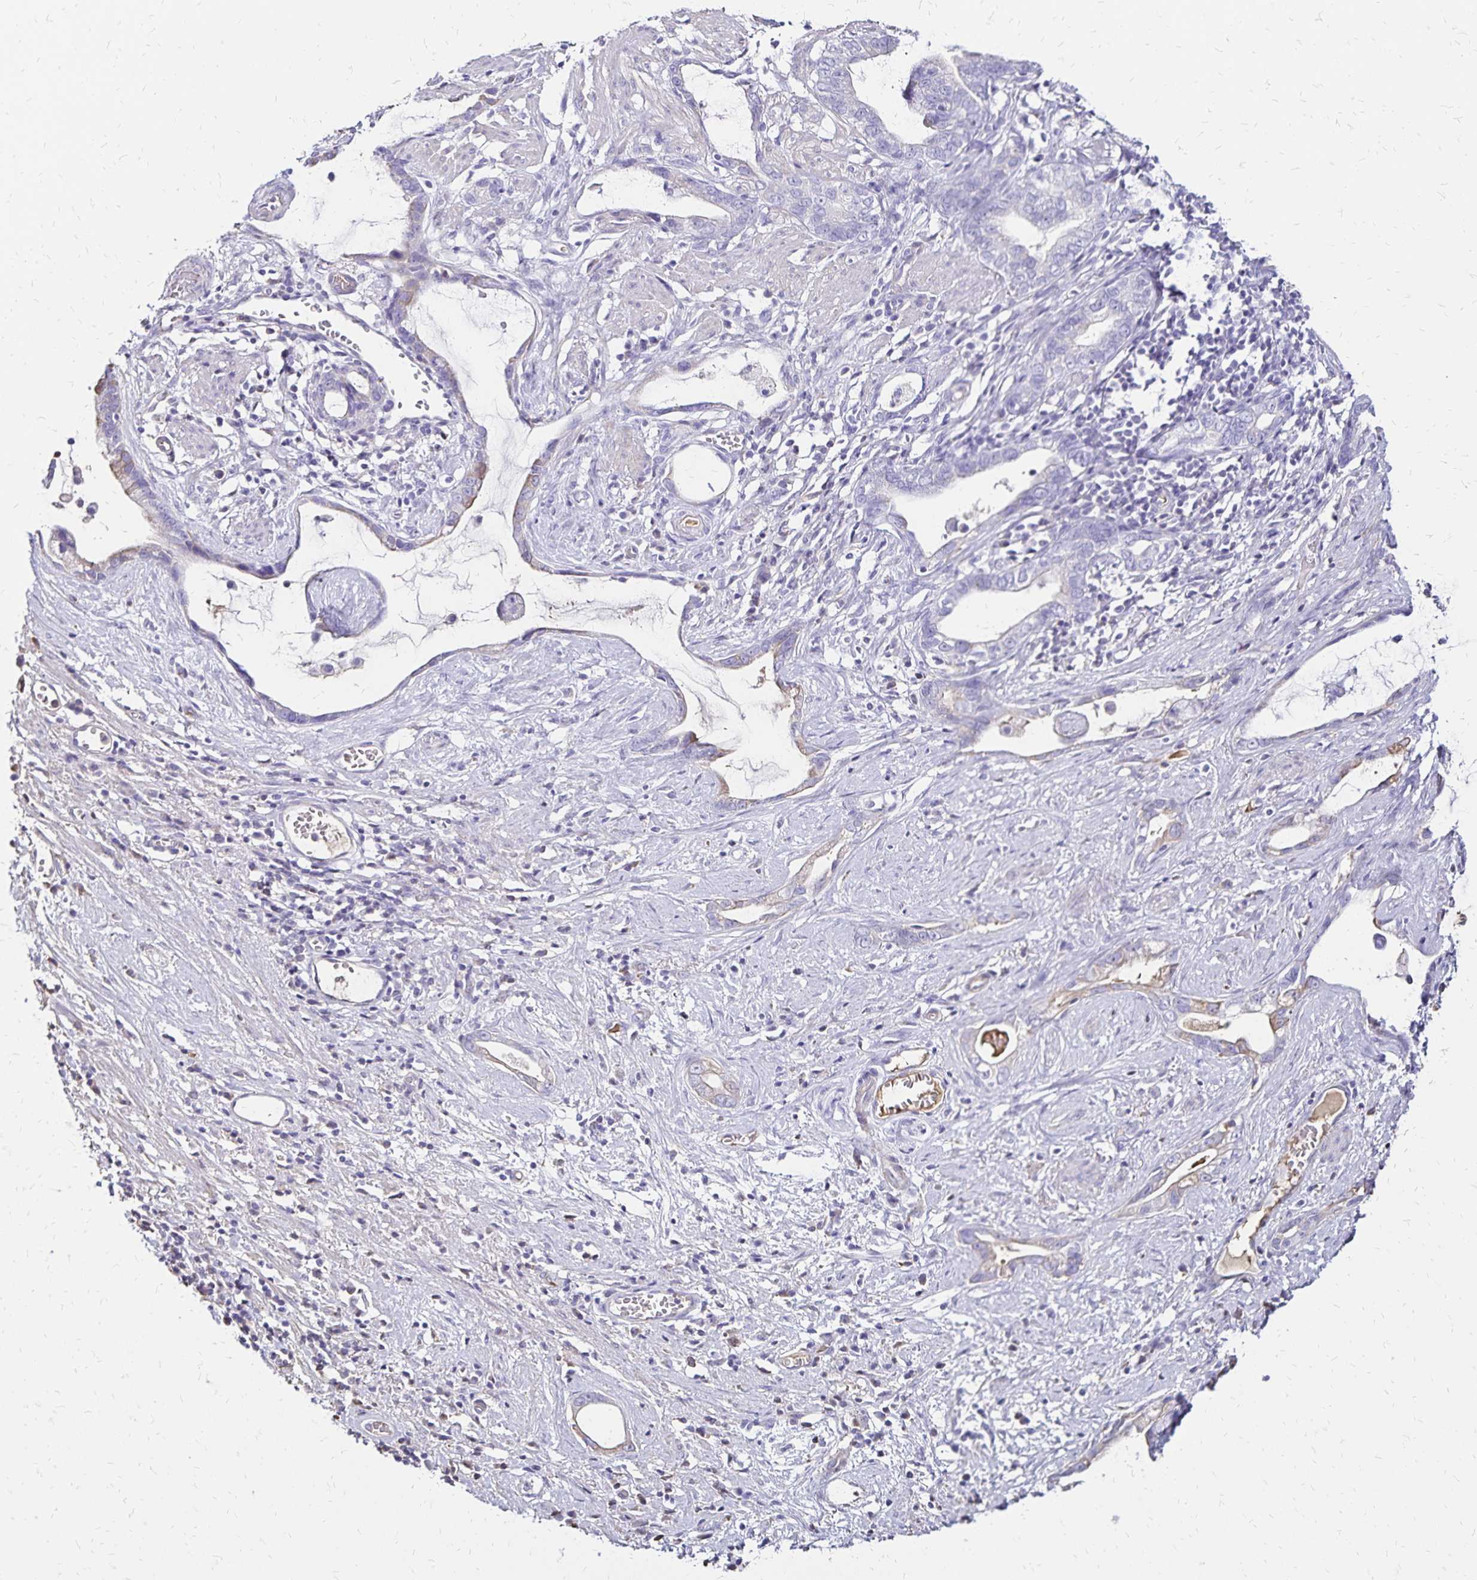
{"staining": {"intensity": "weak", "quantity": "<25%", "location": "cytoplasmic/membranous"}, "tissue": "stomach cancer", "cell_type": "Tumor cells", "image_type": "cancer", "snomed": [{"axis": "morphology", "description": "Adenocarcinoma, NOS"}, {"axis": "topography", "description": "Stomach"}], "caption": "IHC image of stomach cancer (adenocarcinoma) stained for a protein (brown), which exhibits no staining in tumor cells.", "gene": "KISS1", "patient": {"sex": "male", "age": 55}}